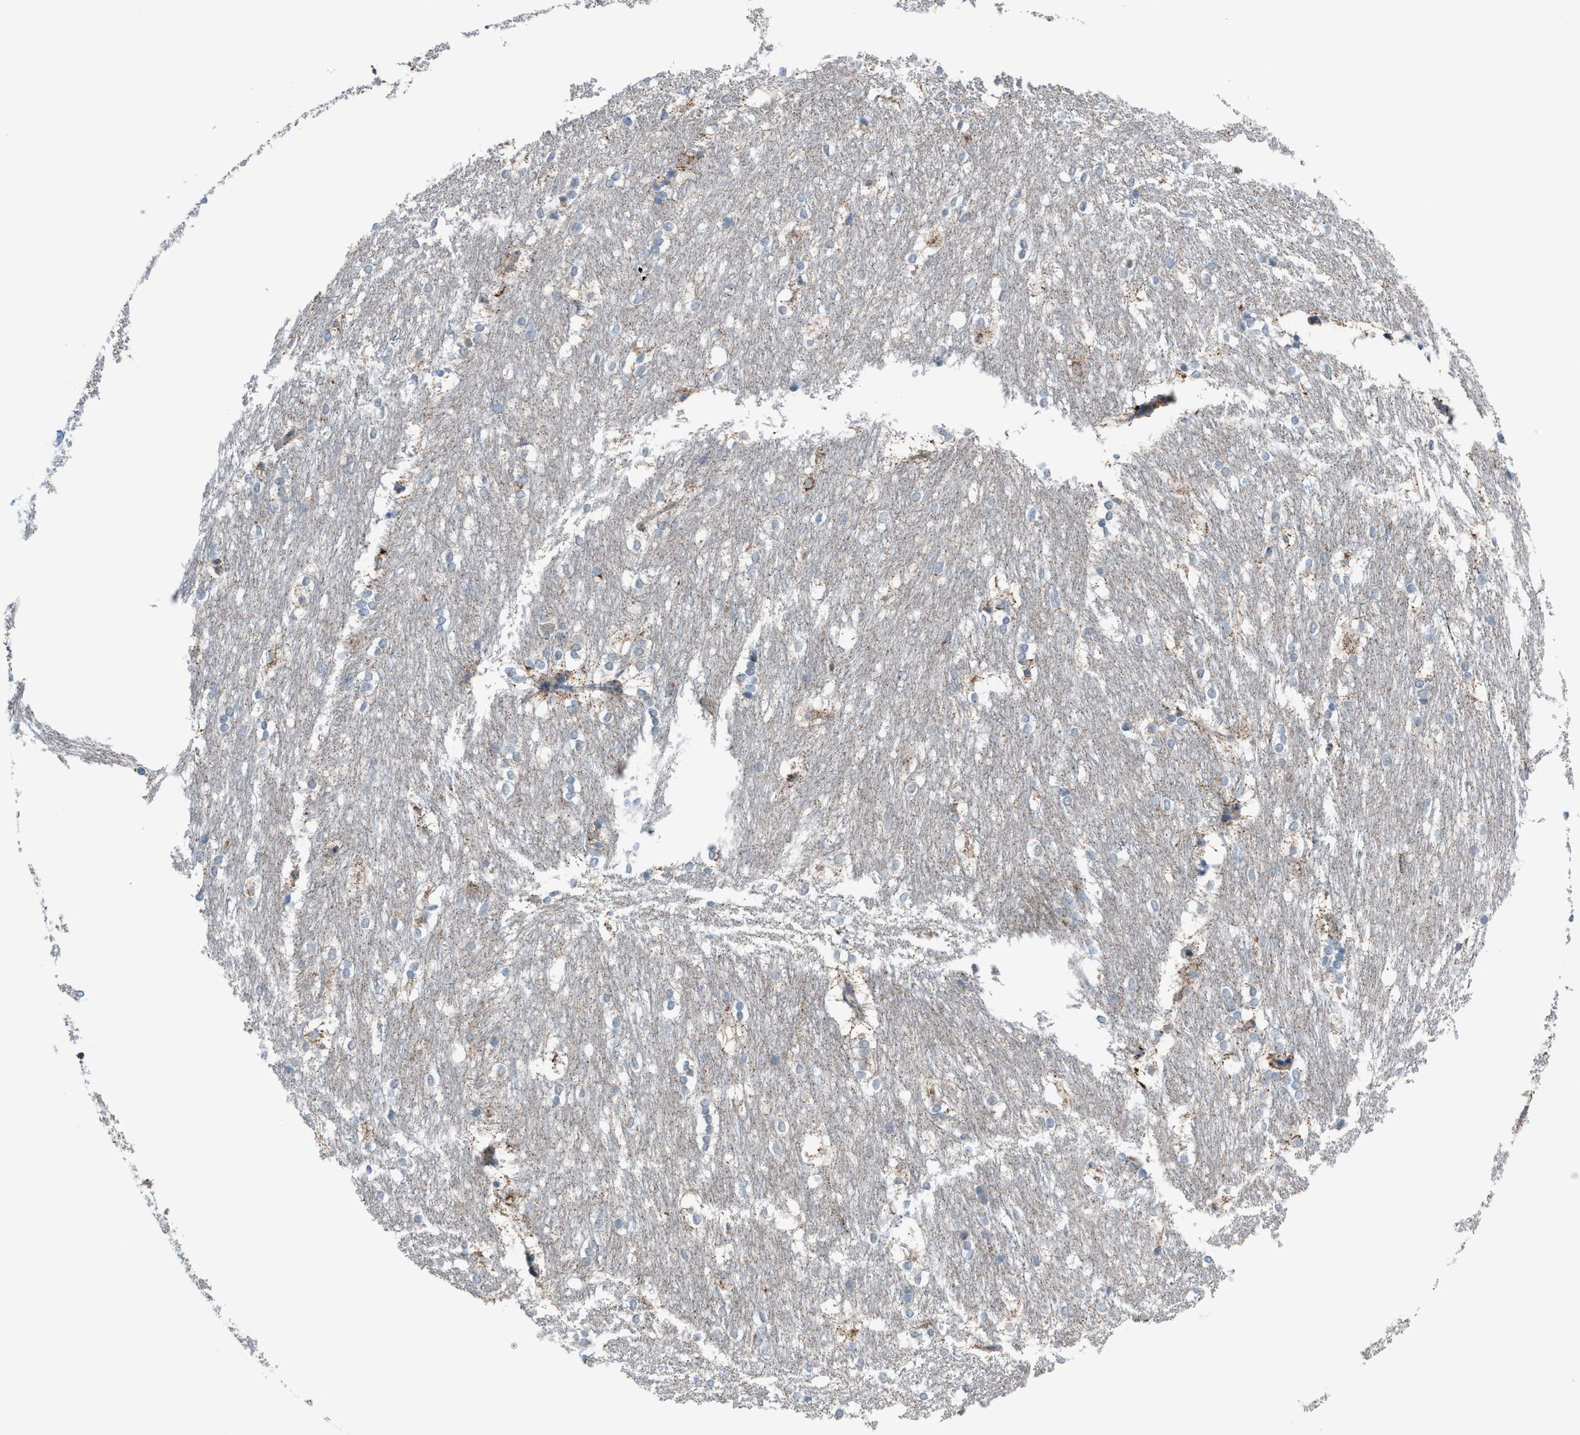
{"staining": {"intensity": "negative", "quantity": "none", "location": "none"}, "tissue": "caudate", "cell_type": "Glial cells", "image_type": "normal", "snomed": [{"axis": "morphology", "description": "Normal tissue, NOS"}, {"axis": "topography", "description": "Lateral ventricle wall"}], "caption": "This is an IHC micrograph of normal caudate. There is no expression in glial cells.", "gene": "SRM", "patient": {"sex": "female", "age": 19}}